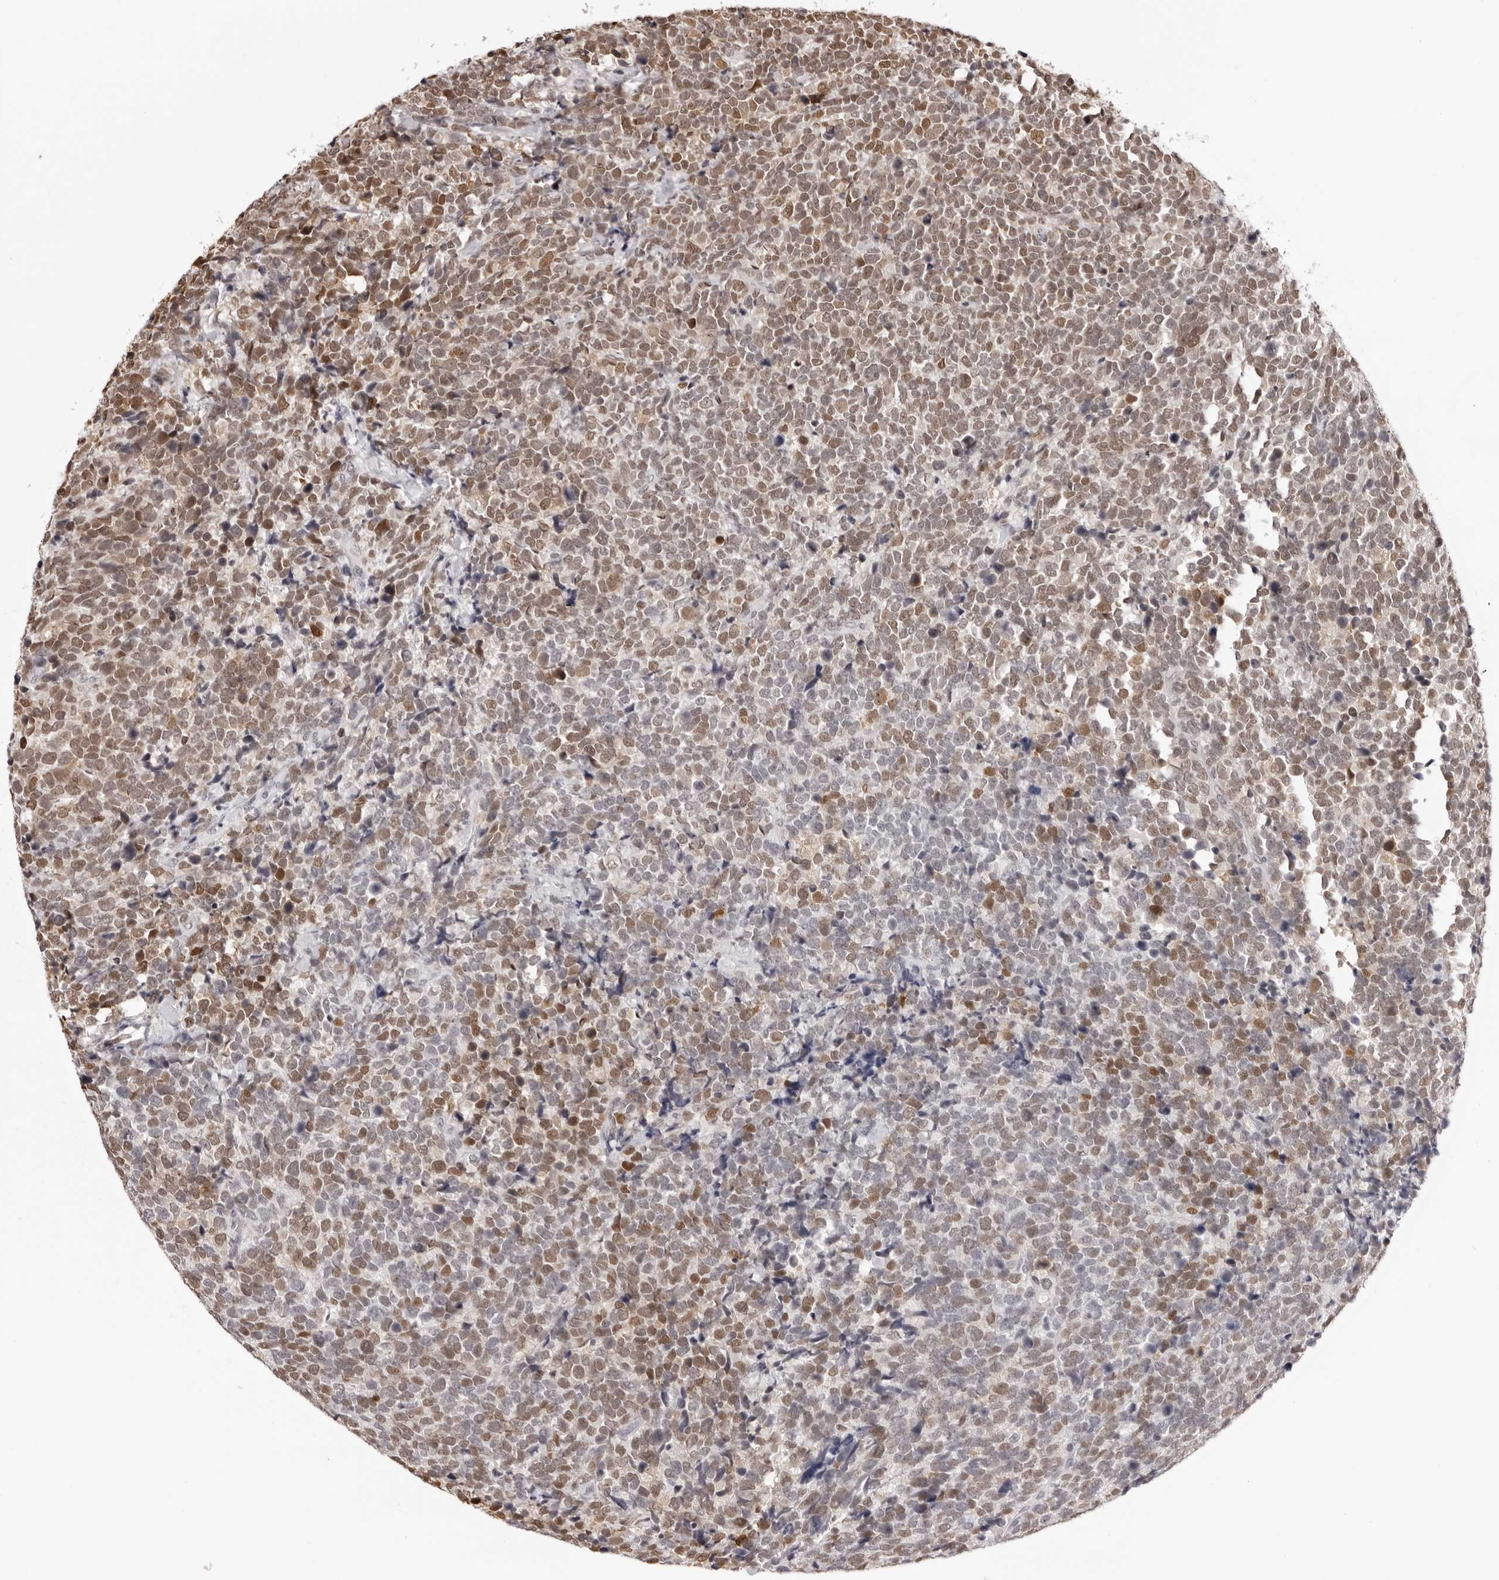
{"staining": {"intensity": "moderate", "quantity": ">75%", "location": "nuclear"}, "tissue": "urothelial cancer", "cell_type": "Tumor cells", "image_type": "cancer", "snomed": [{"axis": "morphology", "description": "Urothelial carcinoma, High grade"}, {"axis": "topography", "description": "Urinary bladder"}], "caption": "The histopathology image demonstrates a brown stain indicating the presence of a protein in the nuclear of tumor cells in urothelial carcinoma (high-grade). The protein of interest is stained brown, and the nuclei are stained in blue (DAB (3,3'-diaminobenzidine) IHC with brightfield microscopy, high magnification).", "gene": "HSPA4", "patient": {"sex": "female", "age": 82}}